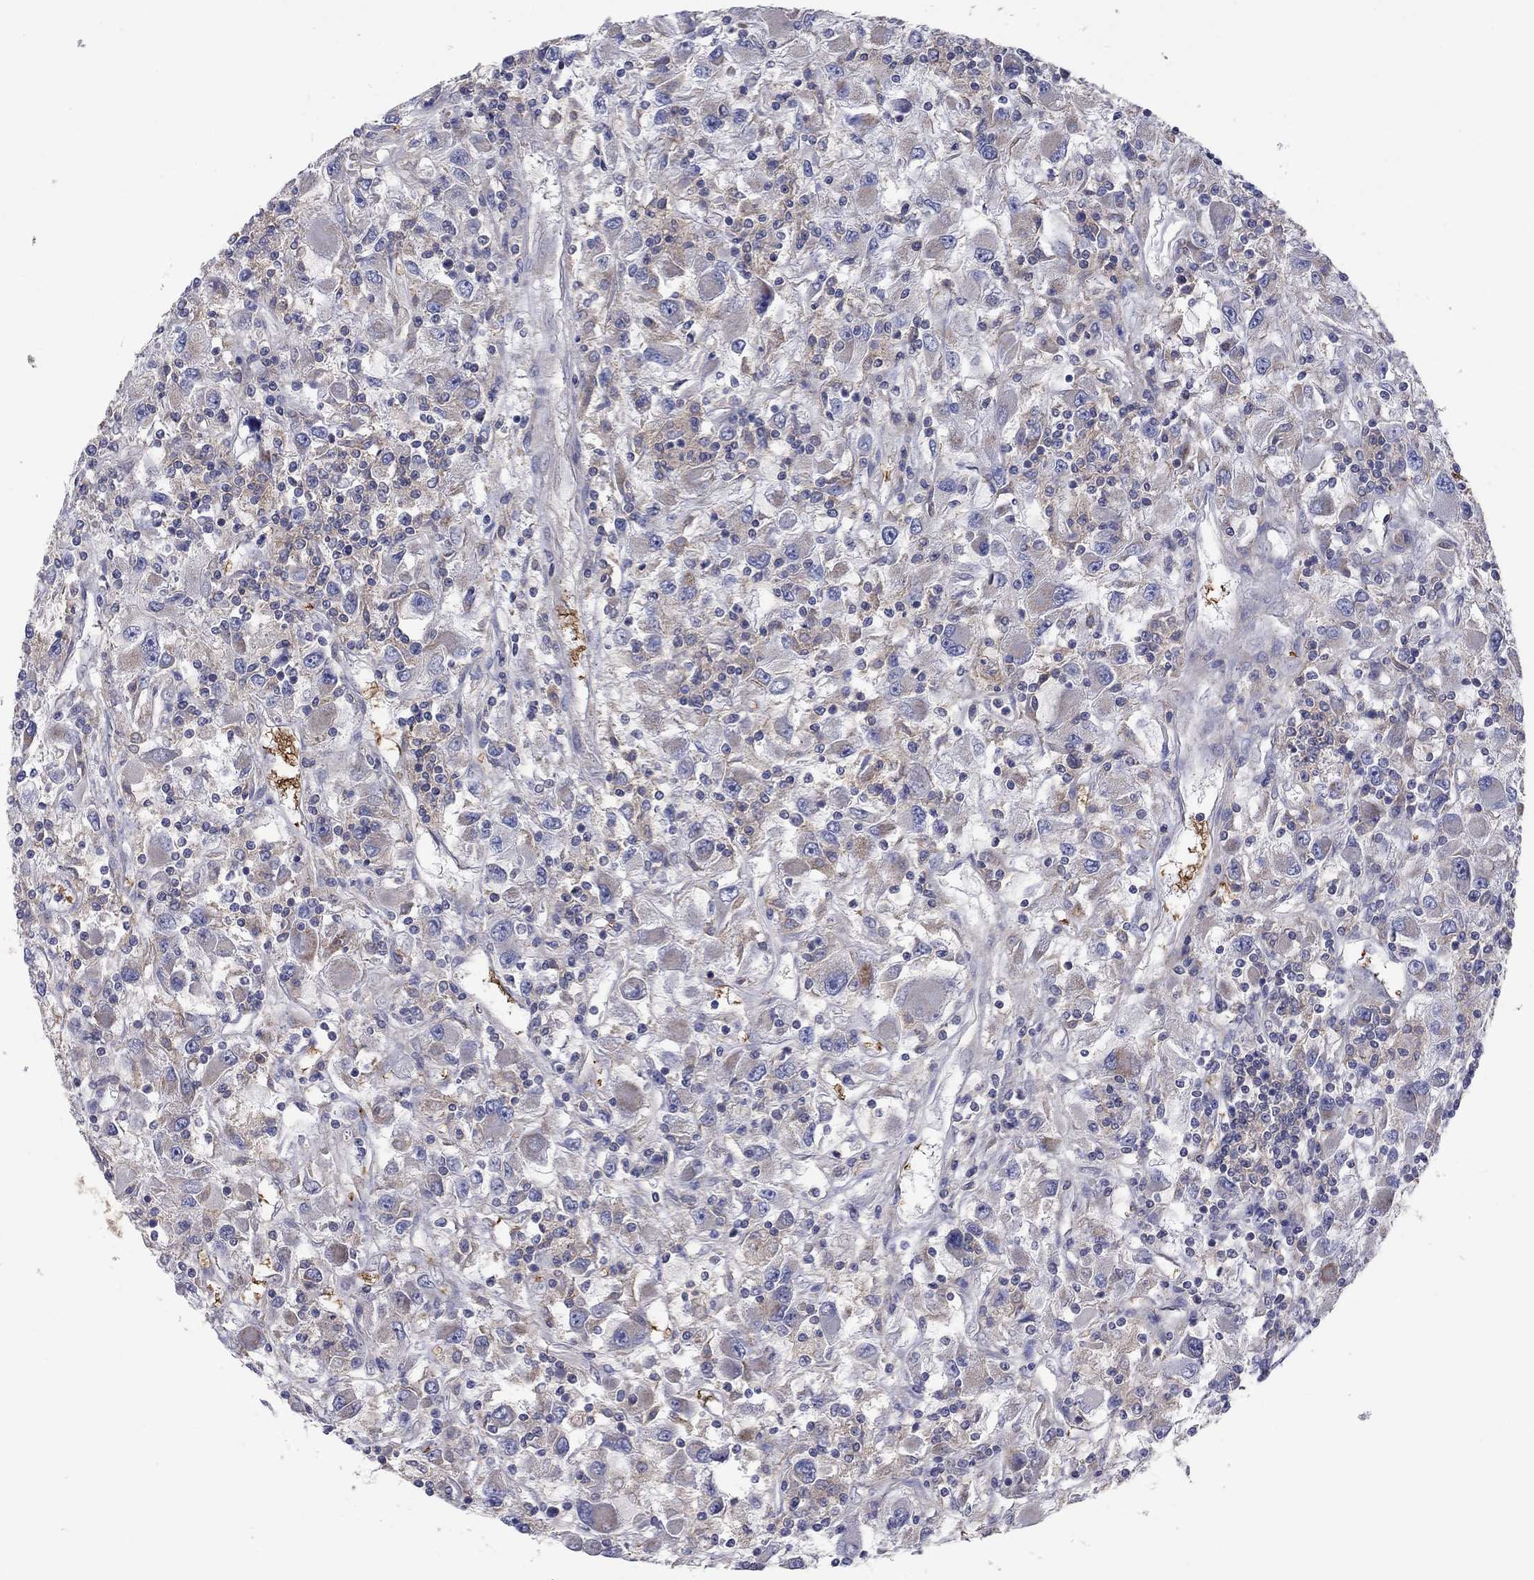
{"staining": {"intensity": "negative", "quantity": "none", "location": "none"}, "tissue": "renal cancer", "cell_type": "Tumor cells", "image_type": "cancer", "snomed": [{"axis": "morphology", "description": "Adenocarcinoma, NOS"}, {"axis": "topography", "description": "Kidney"}], "caption": "IHC of renal adenocarcinoma reveals no staining in tumor cells.", "gene": "RNF123", "patient": {"sex": "female", "age": 67}}